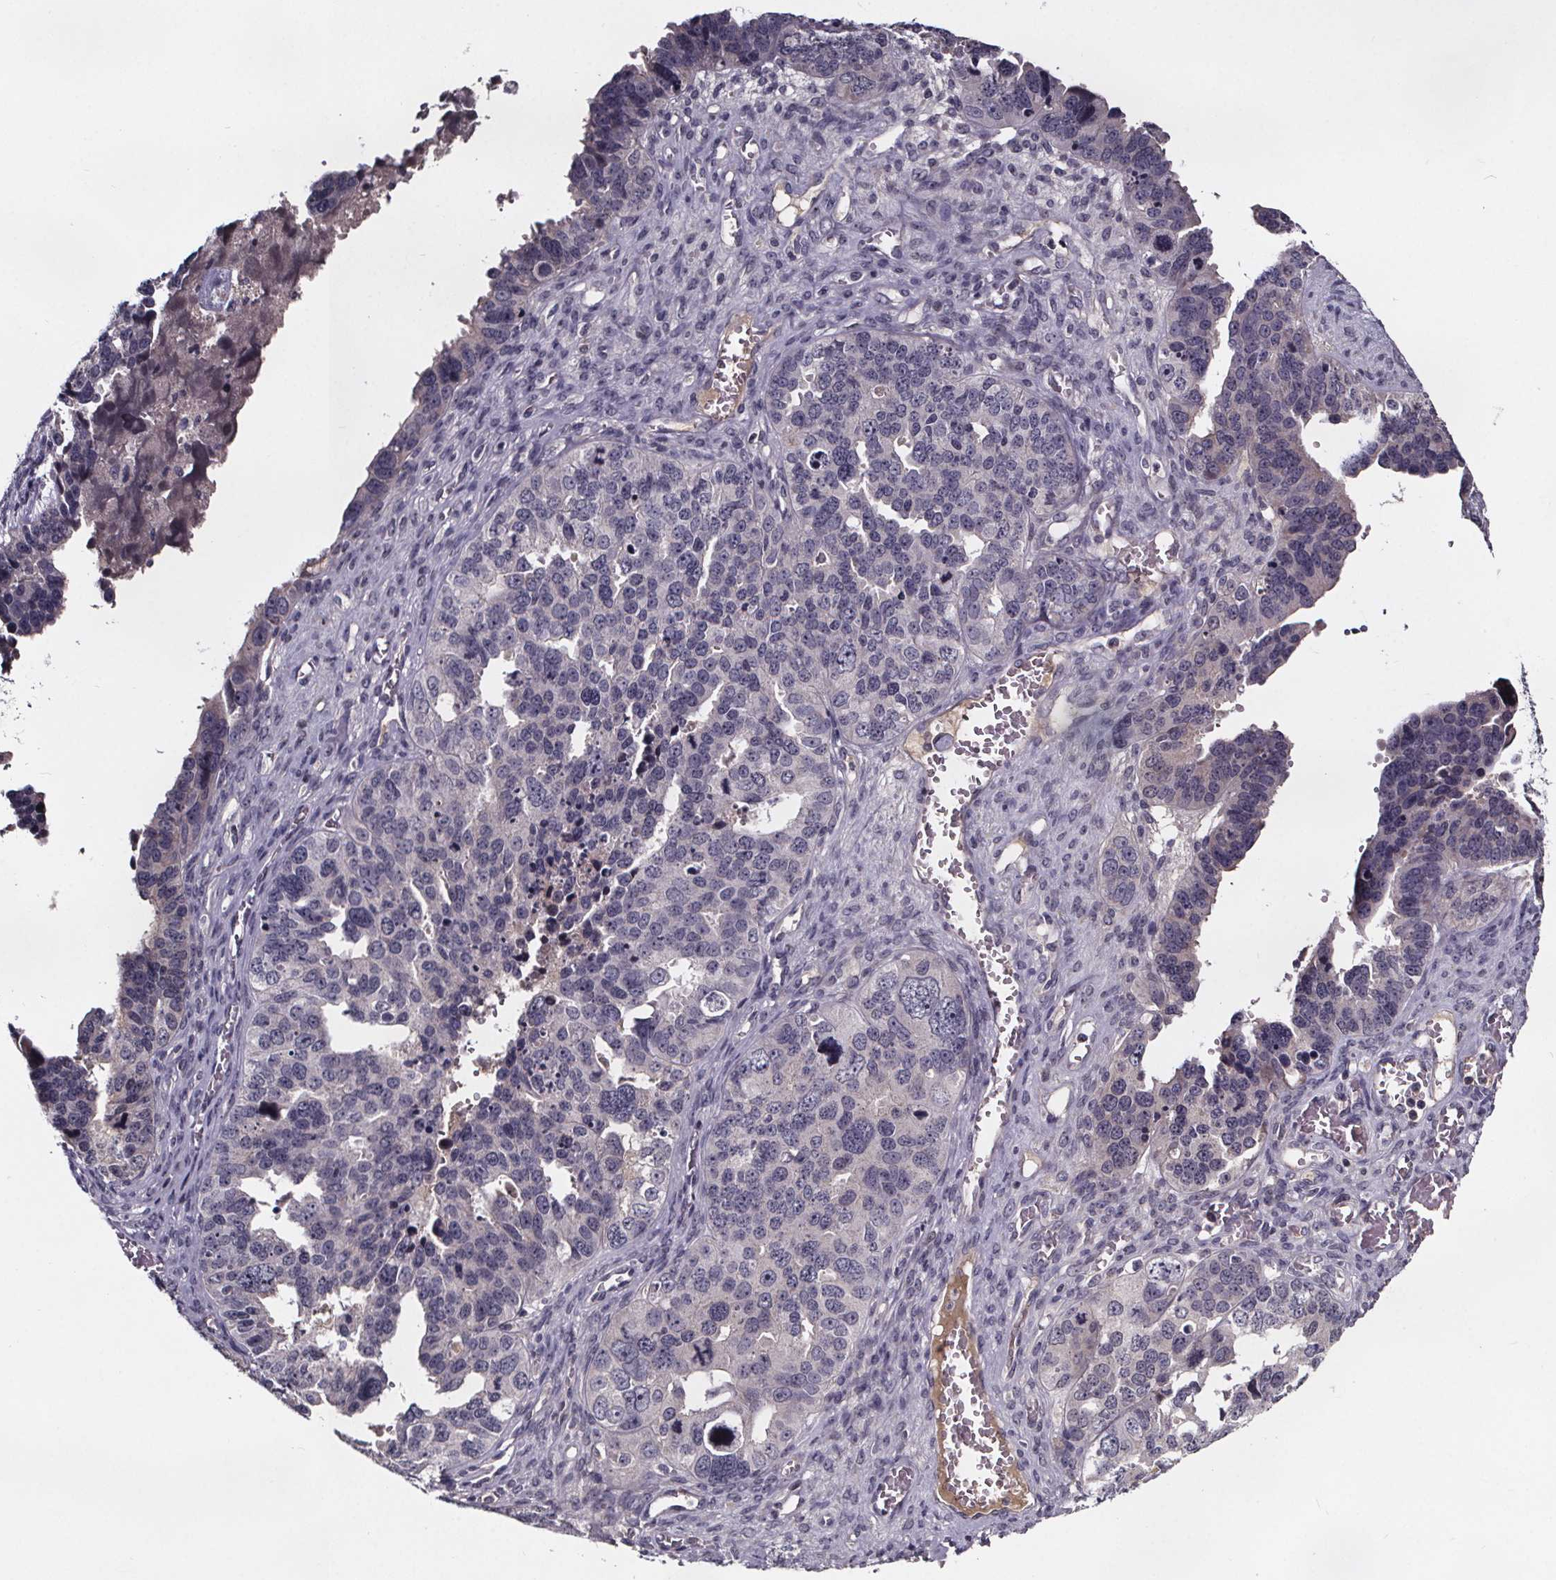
{"staining": {"intensity": "negative", "quantity": "none", "location": "none"}, "tissue": "ovarian cancer", "cell_type": "Tumor cells", "image_type": "cancer", "snomed": [{"axis": "morphology", "description": "Cystadenocarcinoma, serous, NOS"}, {"axis": "topography", "description": "Ovary"}], "caption": "Serous cystadenocarcinoma (ovarian) was stained to show a protein in brown. There is no significant positivity in tumor cells.", "gene": "NPHP4", "patient": {"sex": "female", "age": 76}}